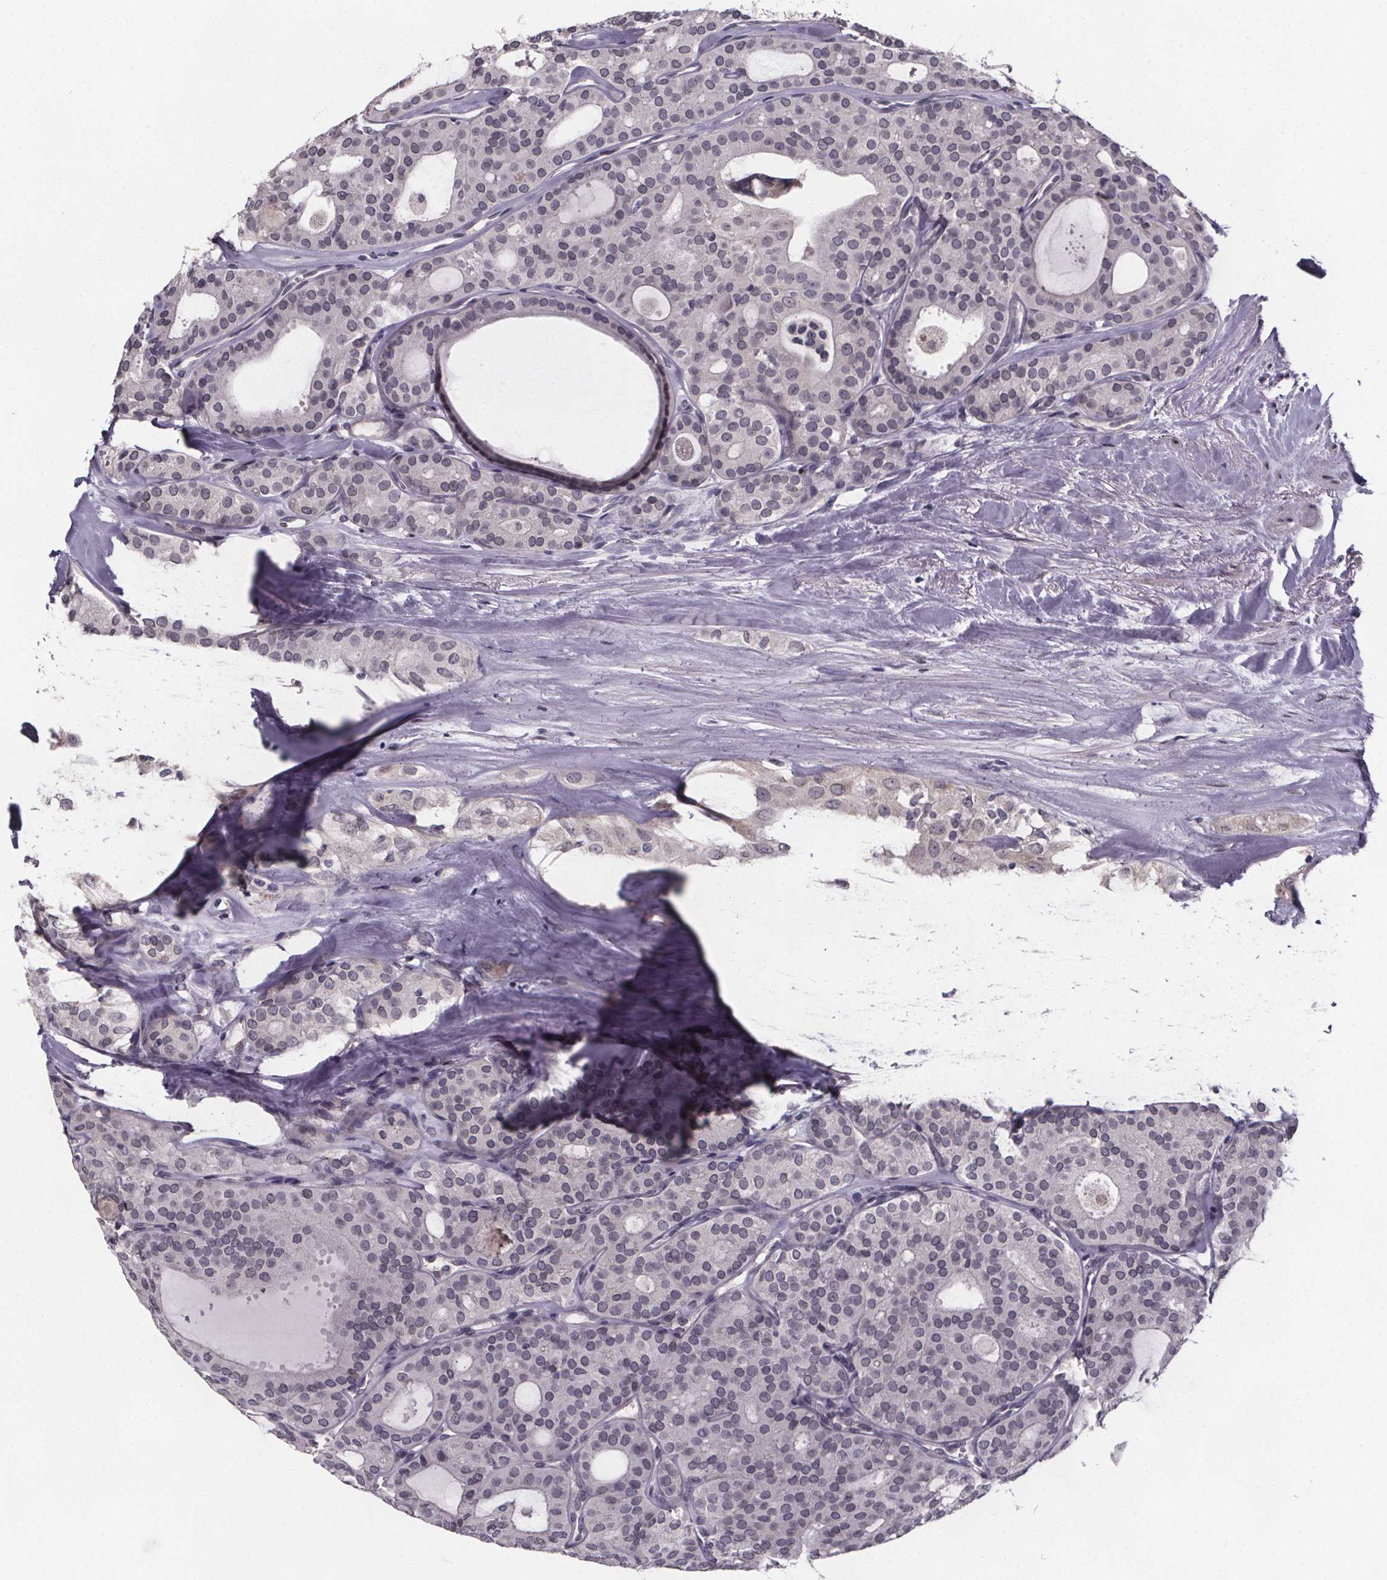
{"staining": {"intensity": "negative", "quantity": "none", "location": "none"}, "tissue": "thyroid cancer", "cell_type": "Tumor cells", "image_type": "cancer", "snomed": [{"axis": "morphology", "description": "Follicular adenoma carcinoma, NOS"}, {"axis": "topography", "description": "Thyroid gland"}], "caption": "Tumor cells show no significant positivity in follicular adenoma carcinoma (thyroid).", "gene": "FAM181B", "patient": {"sex": "male", "age": 75}}